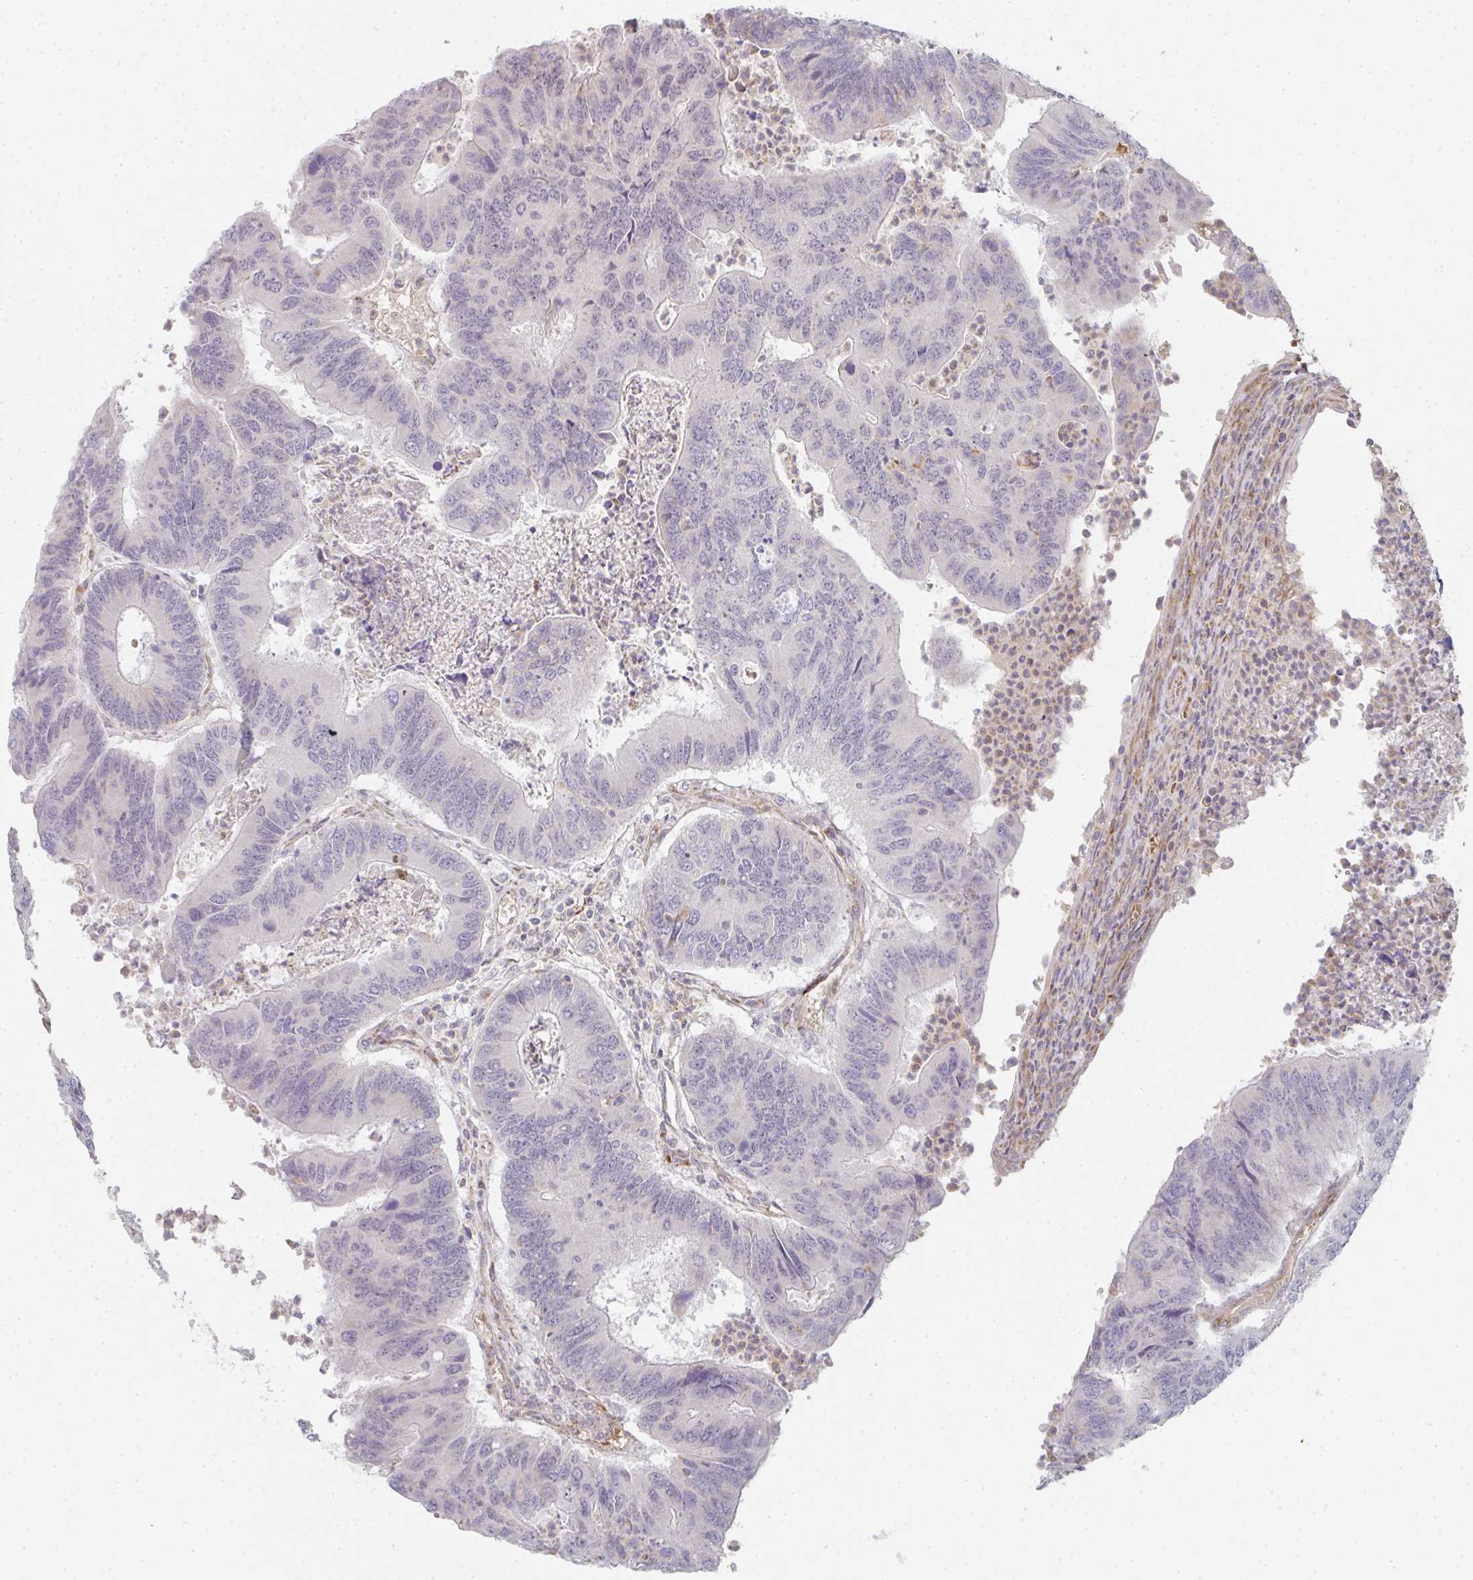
{"staining": {"intensity": "negative", "quantity": "none", "location": "none"}, "tissue": "colorectal cancer", "cell_type": "Tumor cells", "image_type": "cancer", "snomed": [{"axis": "morphology", "description": "Adenocarcinoma, NOS"}, {"axis": "topography", "description": "Colon"}], "caption": "Immunohistochemistry (IHC) of human colorectal cancer (adenocarcinoma) shows no positivity in tumor cells. (Stains: DAB IHC with hematoxylin counter stain, Microscopy: brightfield microscopy at high magnification).", "gene": "ZNF526", "patient": {"sex": "female", "age": 67}}